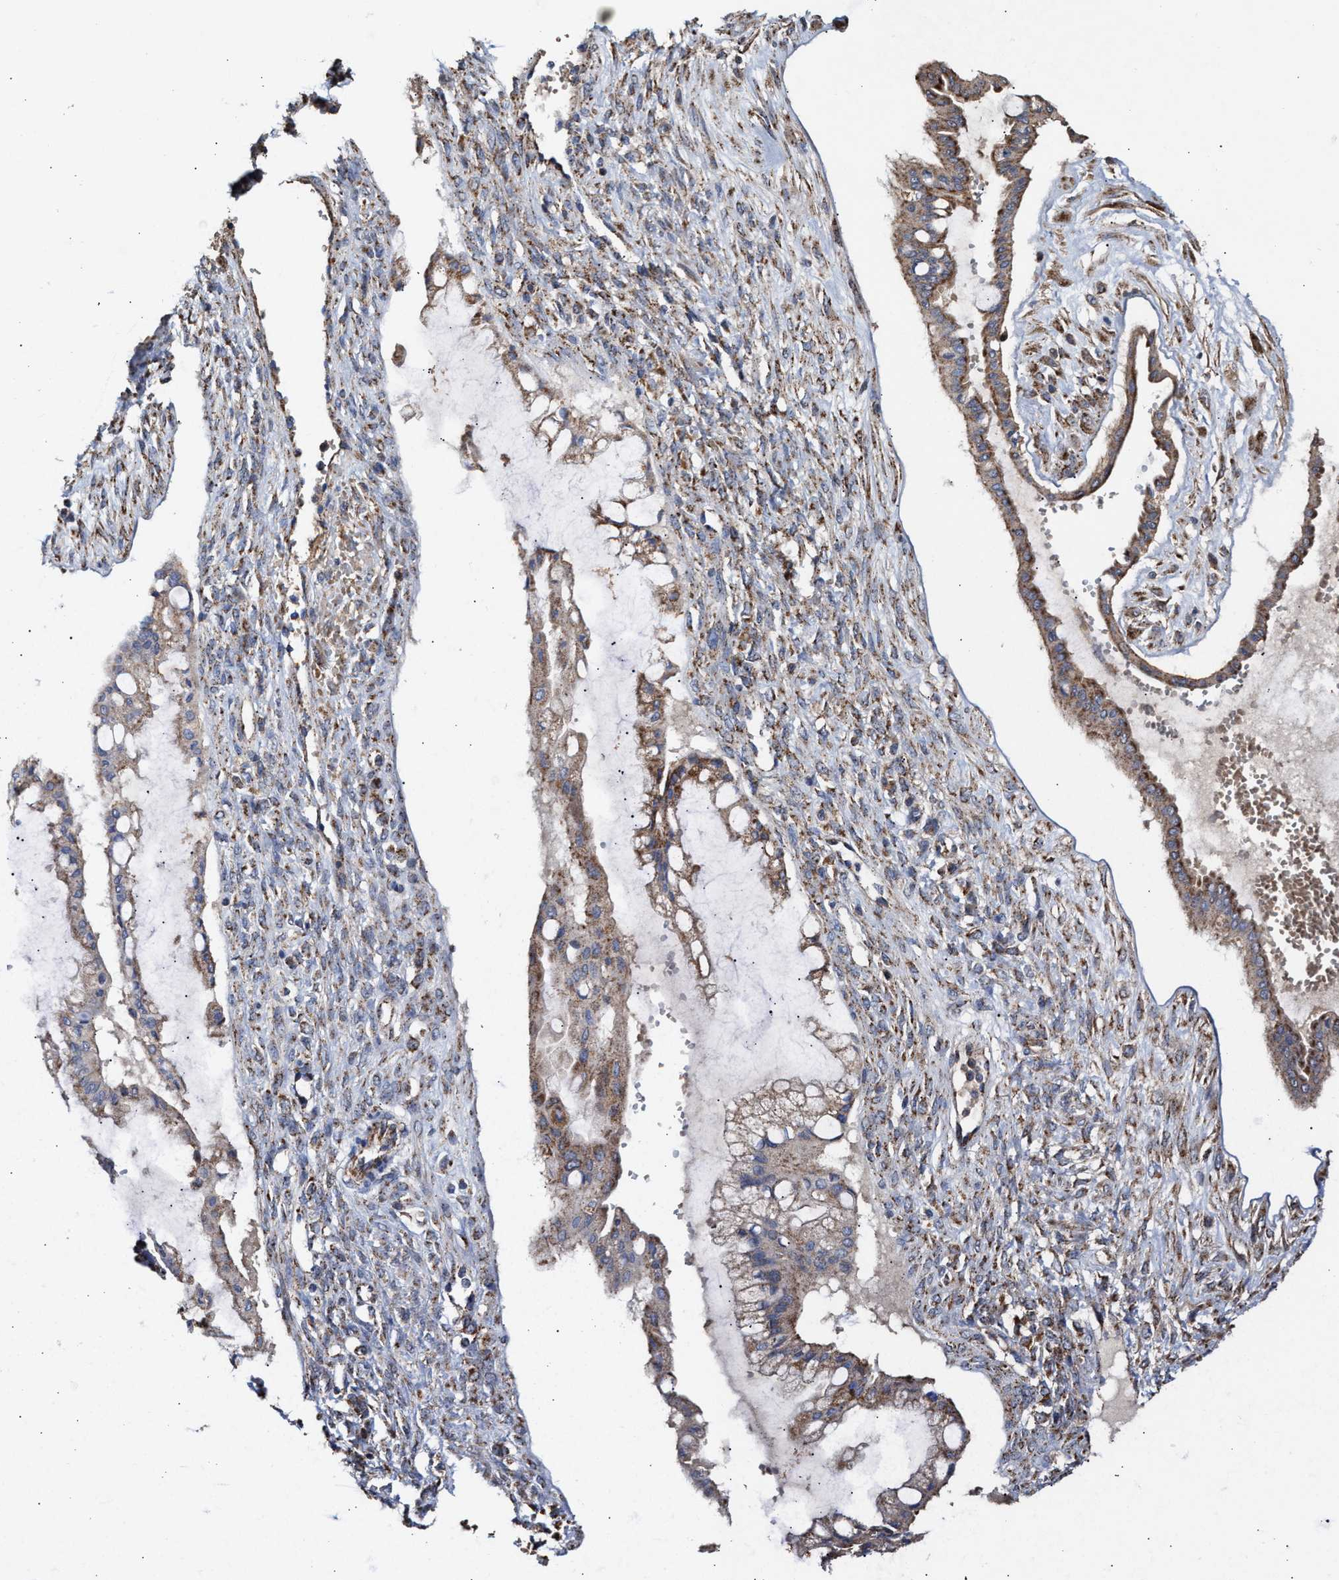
{"staining": {"intensity": "moderate", "quantity": ">75%", "location": "cytoplasmic/membranous"}, "tissue": "ovarian cancer", "cell_type": "Tumor cells", "image_type": "cancer", "snomed": [{"axis": "morphology", "description": "Cystadenocarcinoma, mucinous, NOS"}, {"axis": "topography", "description": "Ovary"}], "caption": "The micrograph demonstrates a brown stain indicating the presence of a protein in the cytoplasmic/membranous of tumor cells in ovarian mucinous cystadenocarcinoma. The staining is performed using DAB brown chromogen to label protein expression. The nuclei are counter-stained blue using hematoxylin.", "gene": "MECR", "patient": {"sex": "female", "age": 73}}